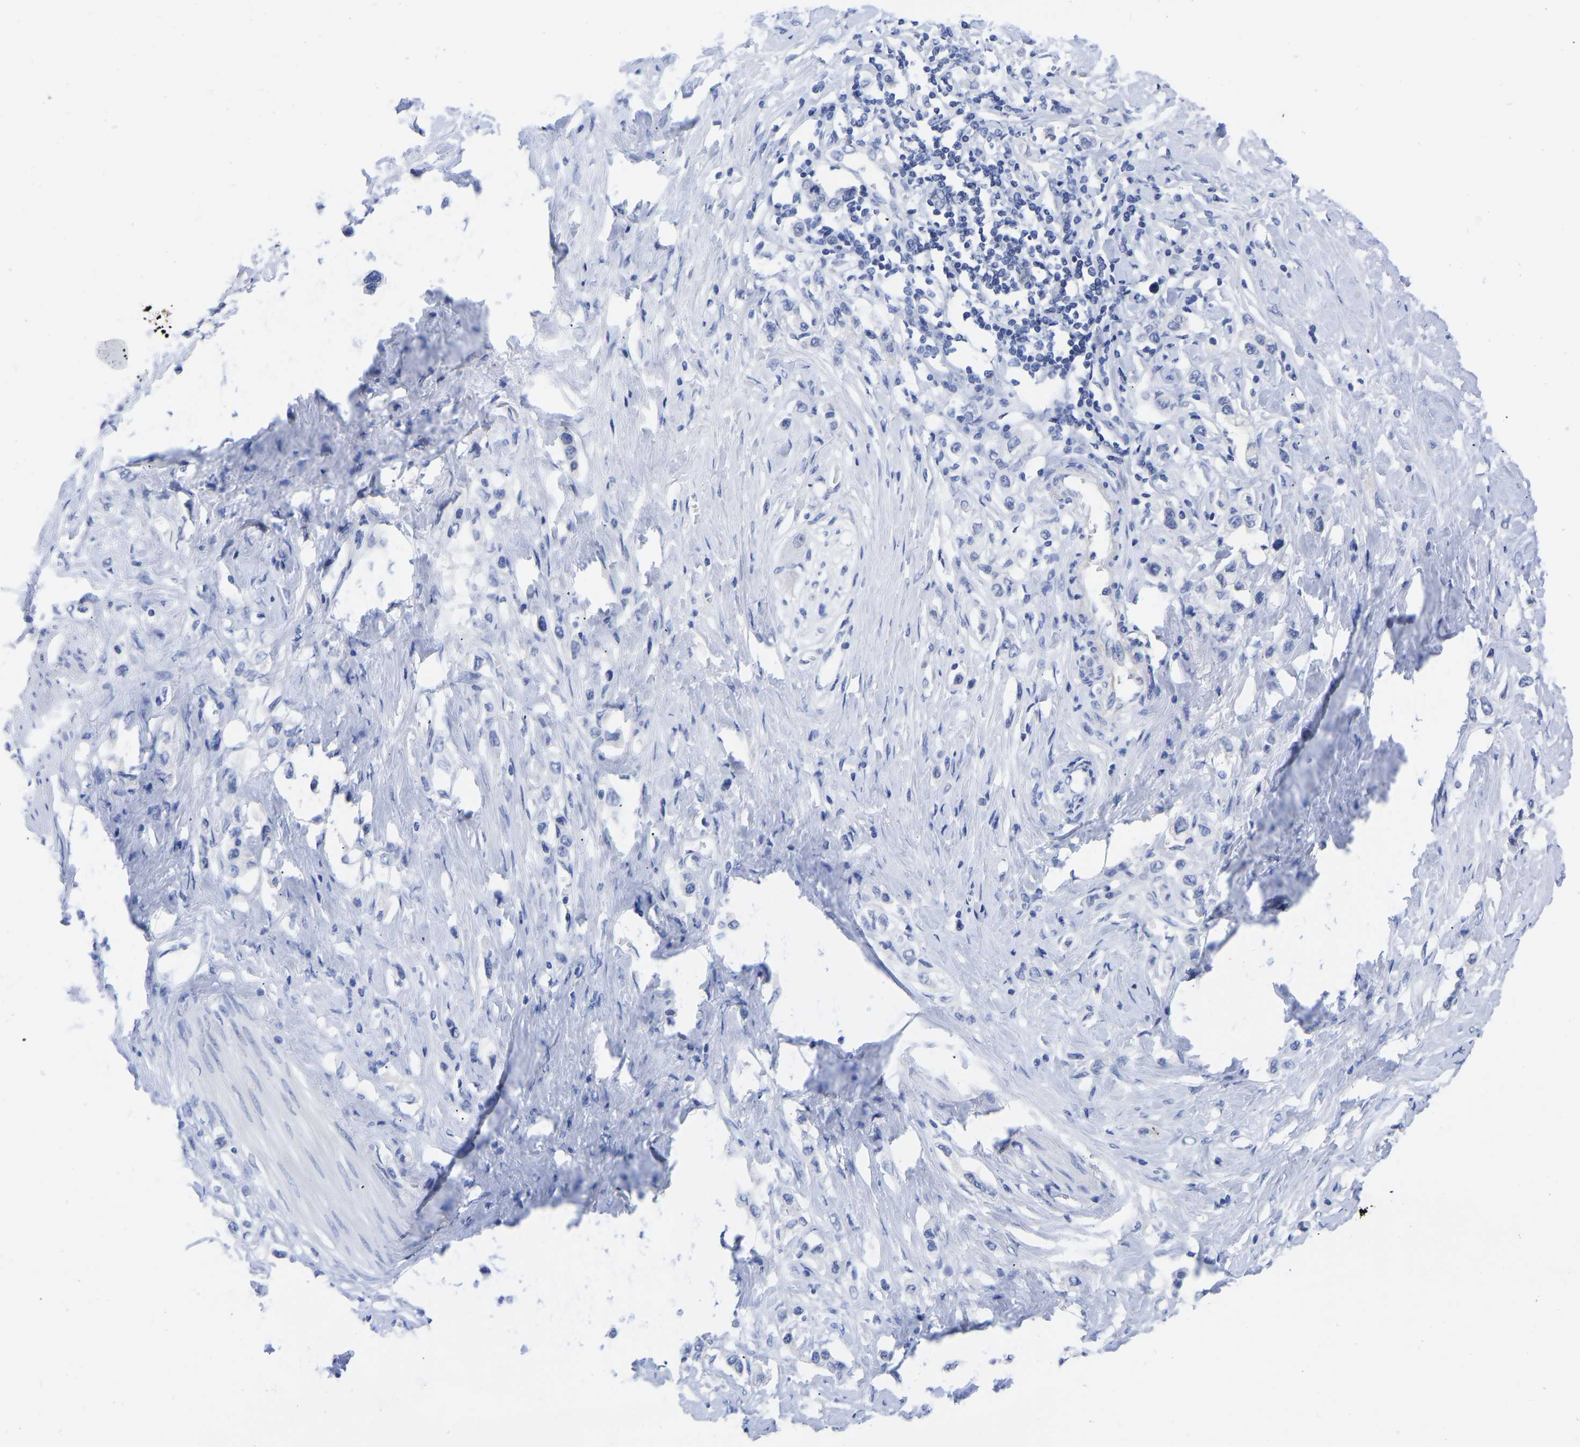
{"staining": {"intensity": "negative", "quantity": "none", "location": "none"}, "tissue": "stomach cancer", "cell_type": "Tumor cells", "image_type": "cancer", "snomed": [{"axis": "morphology", "description": "Adenocarcinoma, NOS"}, {"axis": "topography", "description": "Stomach"}], "caption": "Adenocarcinoma (stomach) was stained to show a protein in brown. There is no significant expression in tumor cells. The staining was performed using DAB to visualize the protein expression in brown, while the nuclei were stained in blue with hematoxylin (Magnification: 20x).", "gene": "GPA33", "patient": {"sex": "female", "age": 65}}